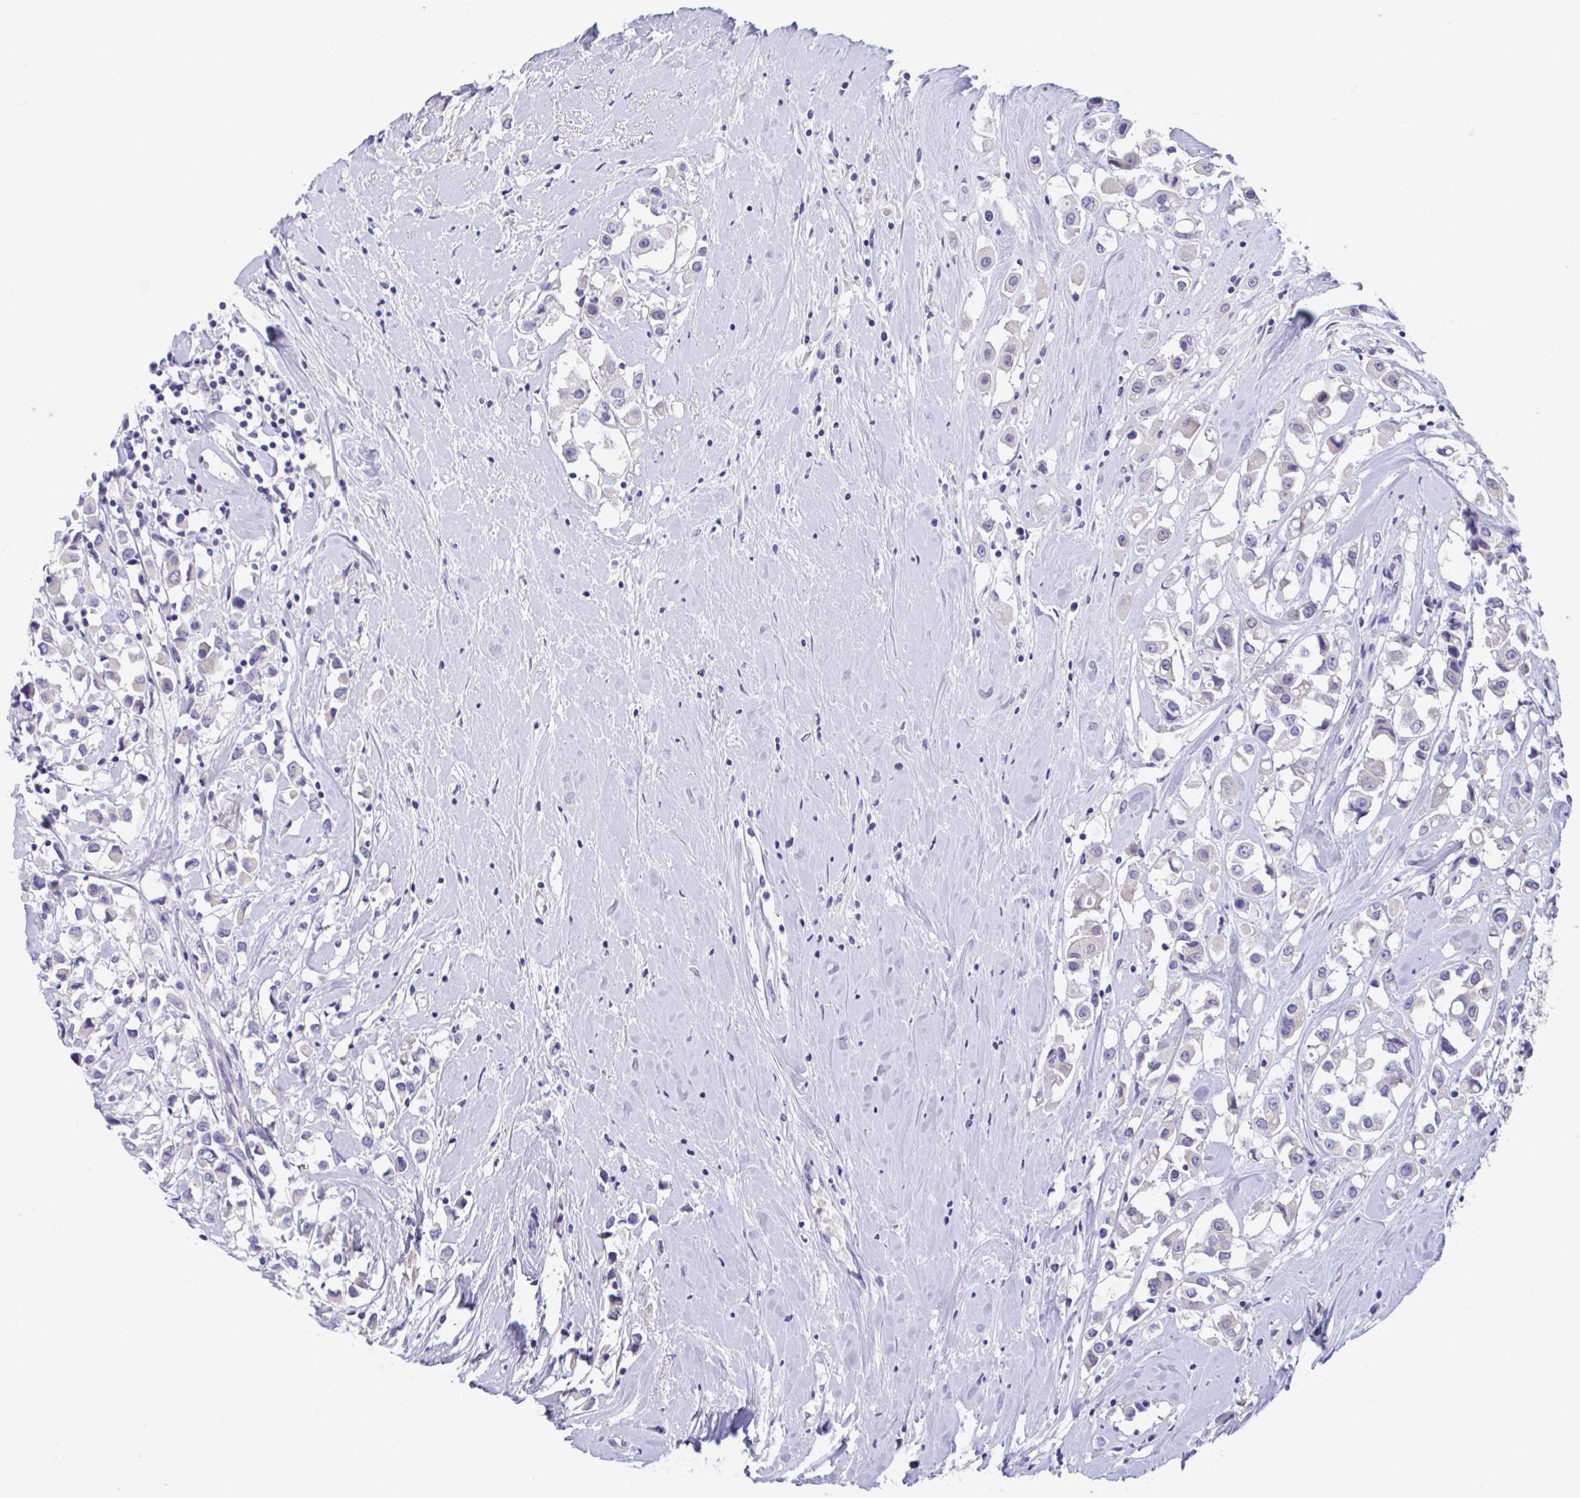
{"staining": {"intensity": "negative", "quantity": "none", "location": "none"}, "tissue": "breast cancer", "cell_type": "Tumor cells", "image_type": "cancer", "snomed": [{"axis": "morphology", "description": "Duct carcinoma"}, {"axis": "topography", "description": "Breast"}], "caption": "An image of human breast cancer is negative for staining in tumor cells.", "gene": "ZNHIT2", "patient": {"sex": "female", "age": 61}}